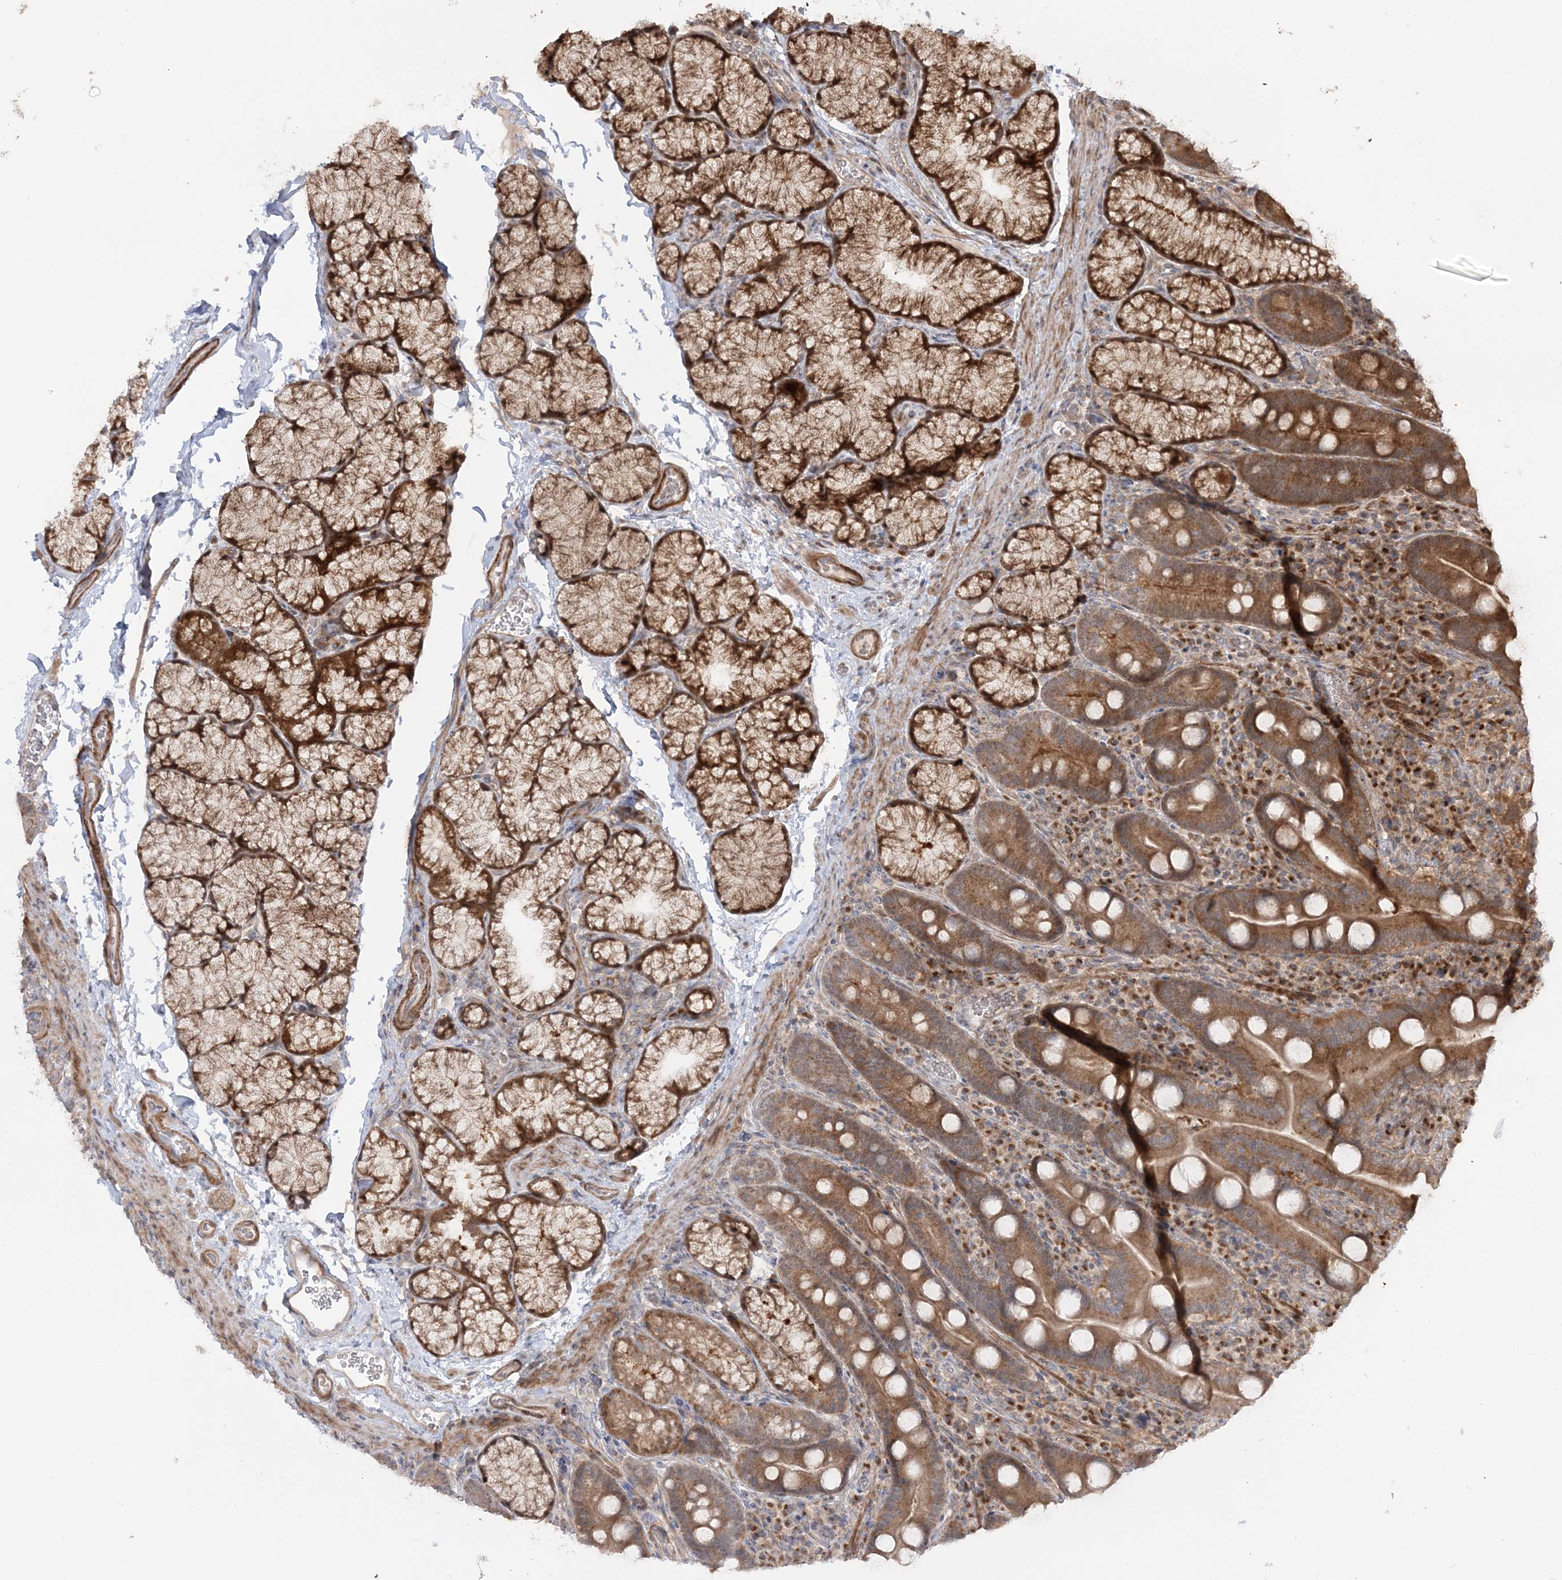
{"staining": {"intensity": "moderate", "quantity": ">75%", "location": "cytoplasmic/membranous"}, "tissue": "duodenum", "cell_type": "Glandular cells", "image_type": "normal", "snomed": [{"axis": "morphology", "description": "Normal tissue, NOS"}, {"axis": "topography", "description": "Duodenum"}], "caption": "Protein analysis of normal duodenum demonstrates moderate cytoplasmic/membranous expression in about >75% of glandular cells. (brown staining indicates protein expression, while blue staining denotes nuclei).", "gene": "MOCS2", "patient": {"sex": "male", "age": 35}}